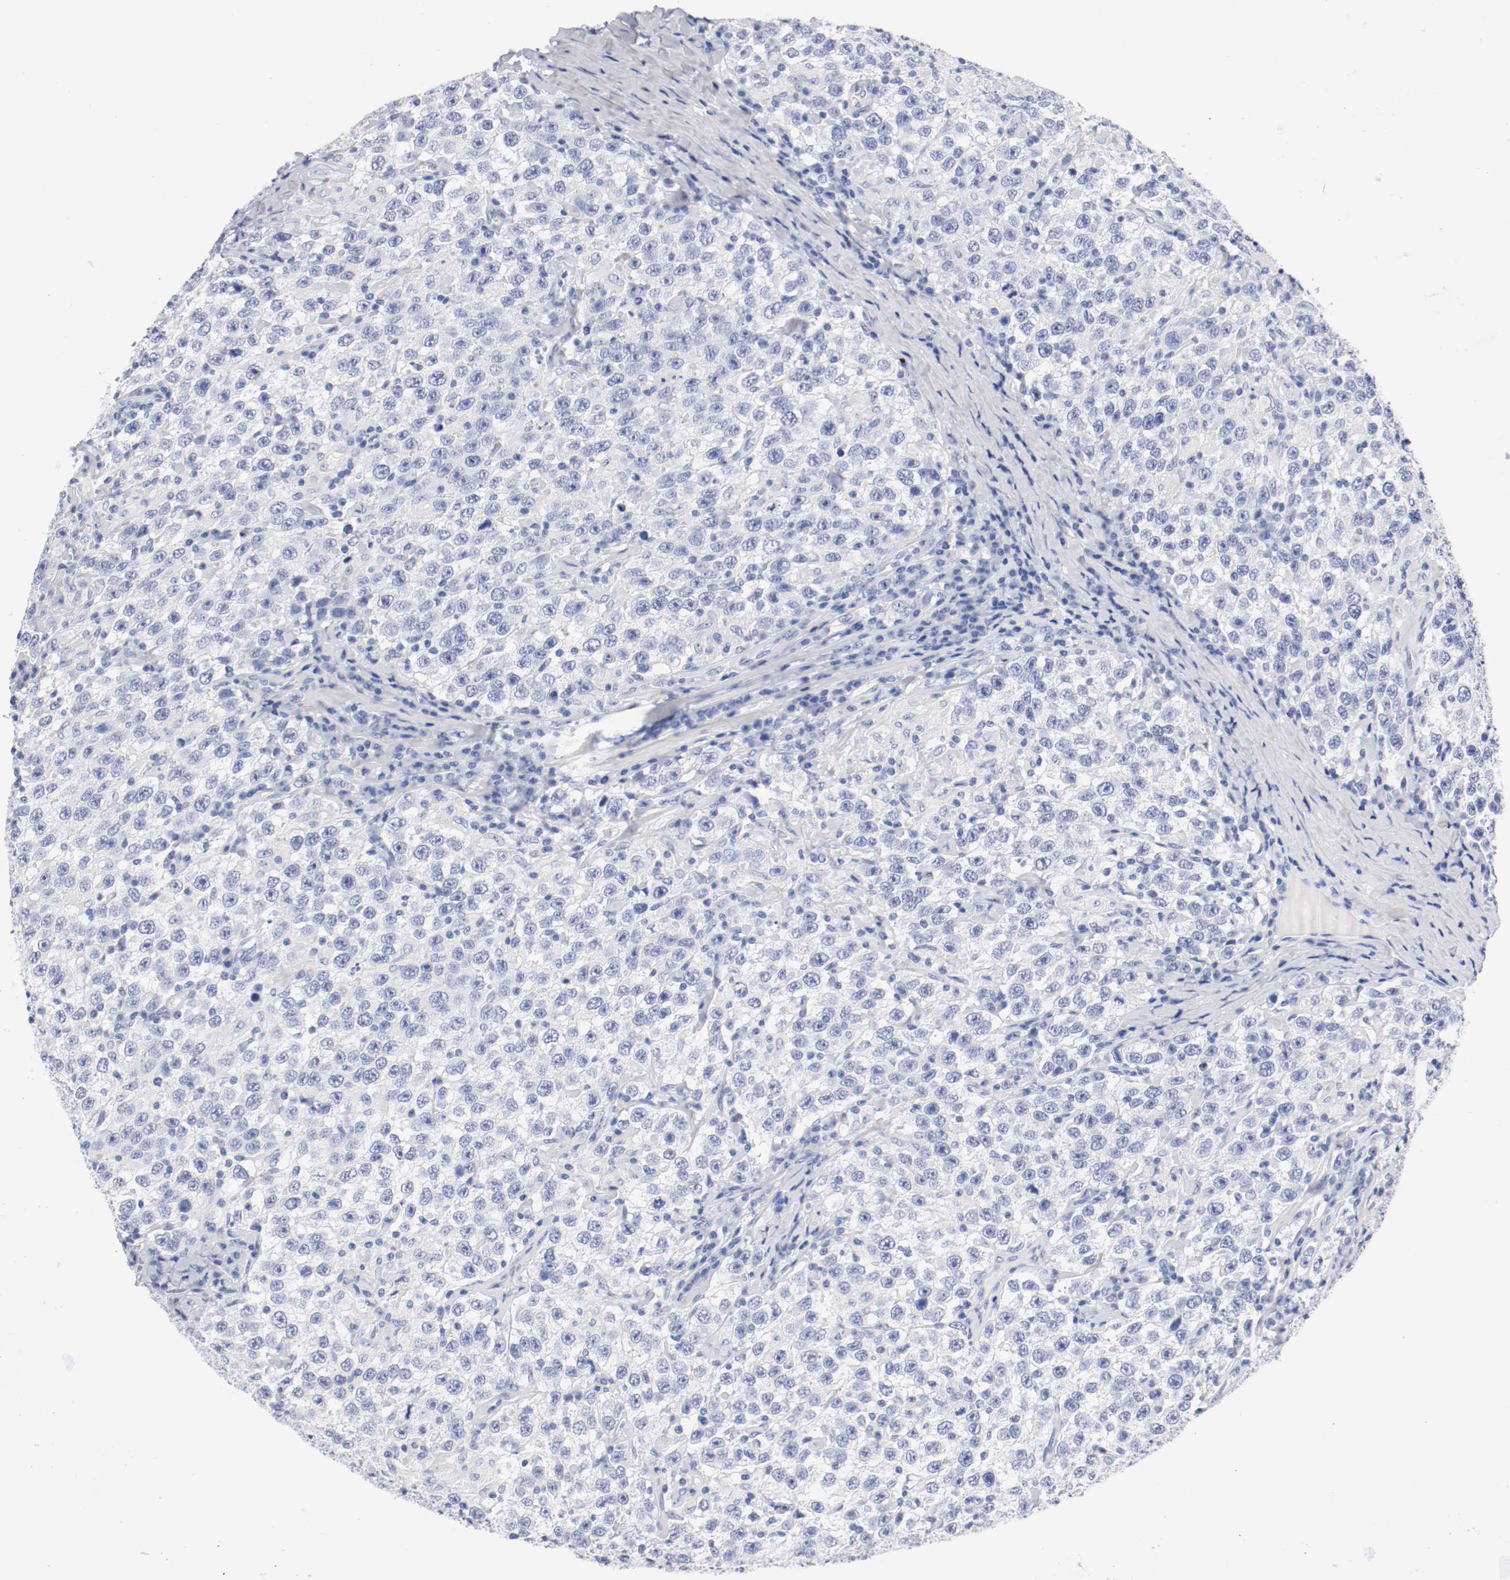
{"staining": {"intensity": "negative", "quantity": "none", "location": "none"}, "tissue": "testis cancer", "cell_type": "Tumor cells", "image_type": "cancer", "snomed": [{"axis": "morphology", "description": "Seminoma, NOS"}, {"axis": "topography", "description": "Testis"}], "caption": "Tumor cells are negative for protein expression in human testis cancer (seminoma).", "gene": "GAD1", "patient": {"sex": "male", "age": 41}}